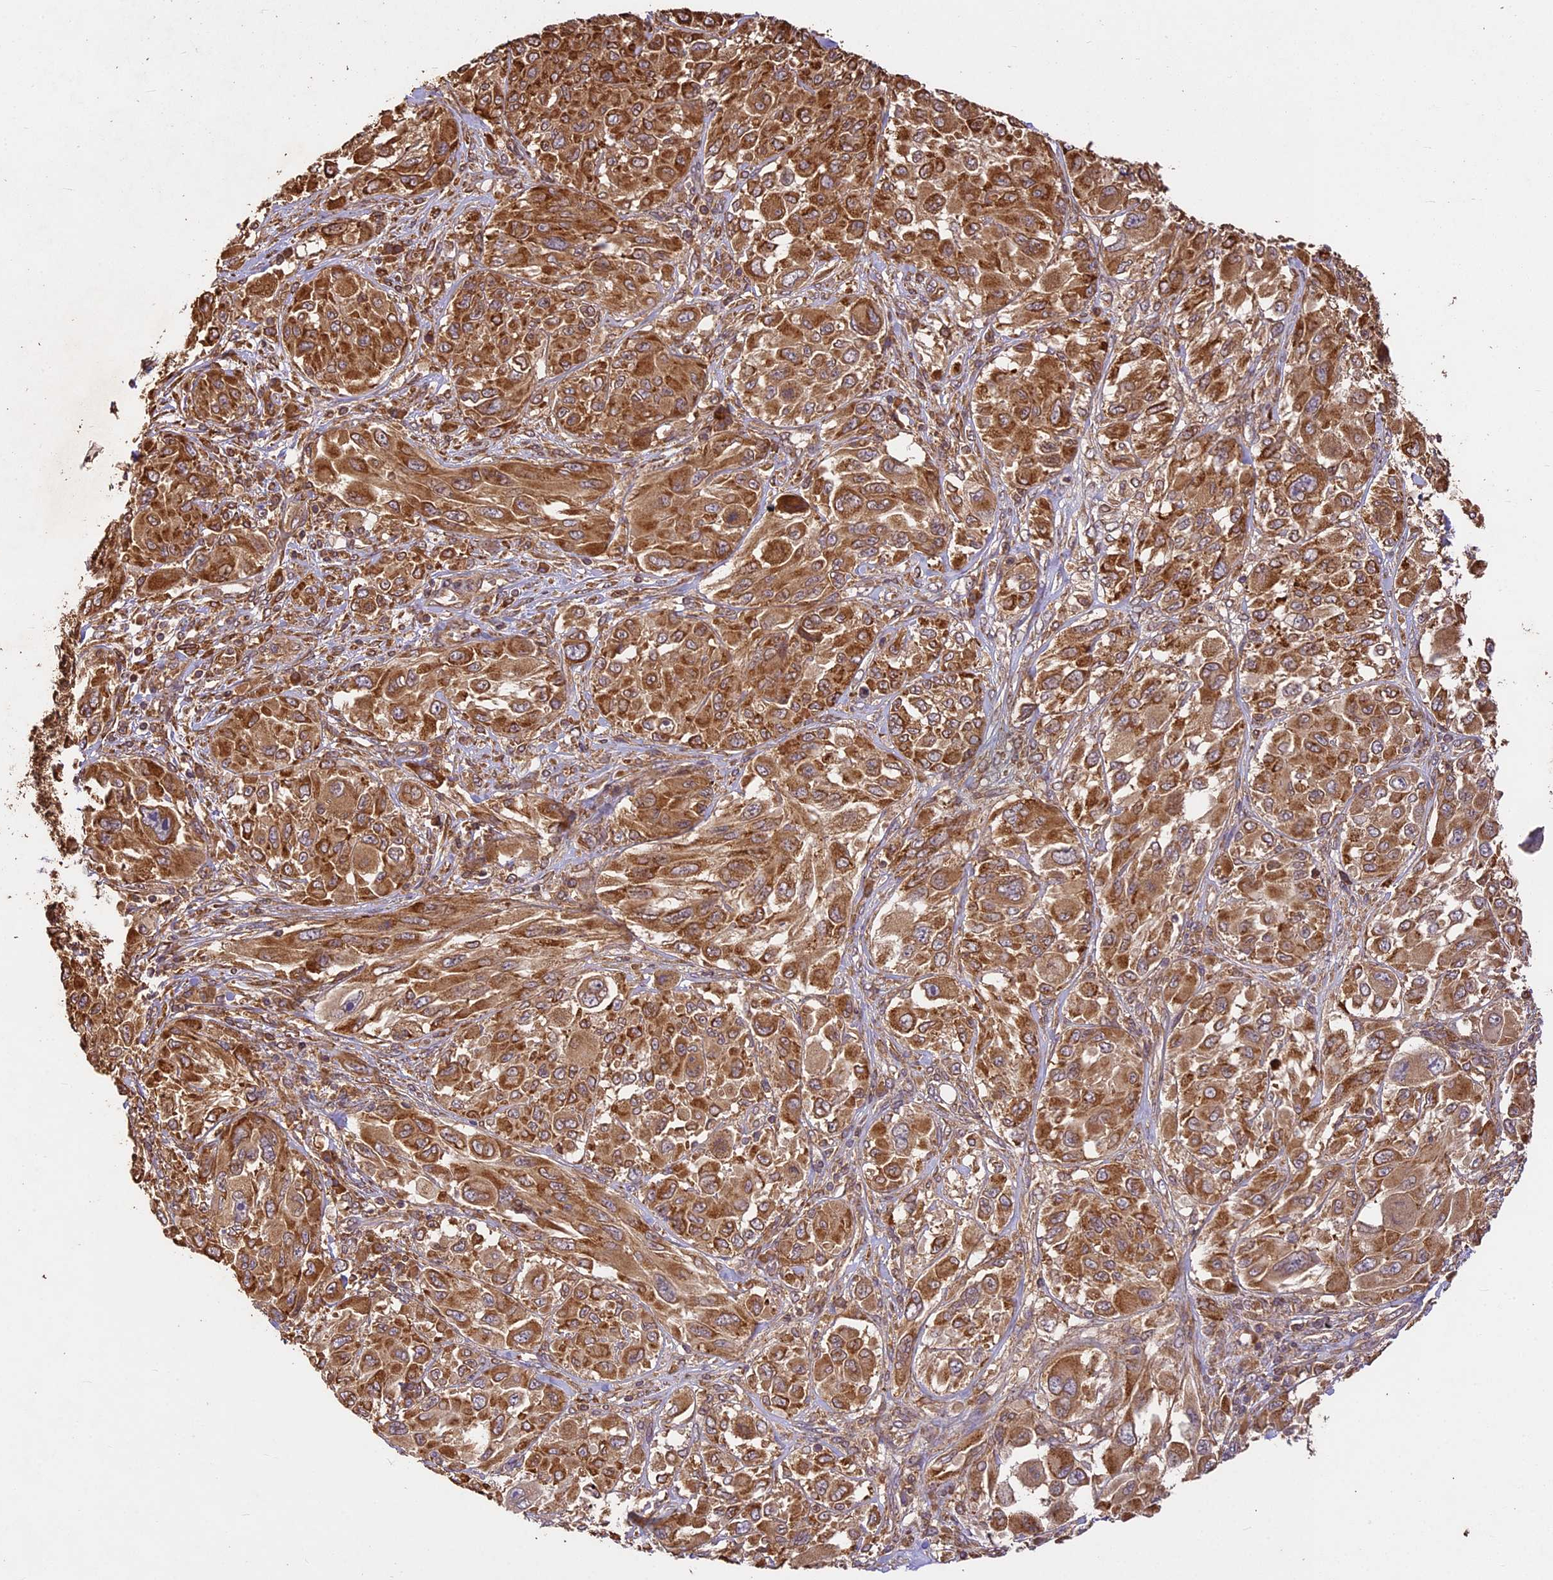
{"staining": {"intensity": "moderate", "quantity": ">75%", "location": "cytoplasmic/membranous"}, "tissue": "melanoma", "cell_type": "Tumor cells", "image_type": "cancer", "snomed": [{"axis": "morphology", "description": "Malignant melanoma, NOS"}, {"axis": "topography", "description": "Skin"}], "caption": "Immunohistochemical staining of melanoma demonstrates moderate cytoplasmic/membranous protein positivity in about >75% of tumor cells. (Brightfield microscopy of DAB IHC at high magnification).", "gene": "BRAP", "patient": {"sex": "female", "age": 91}}